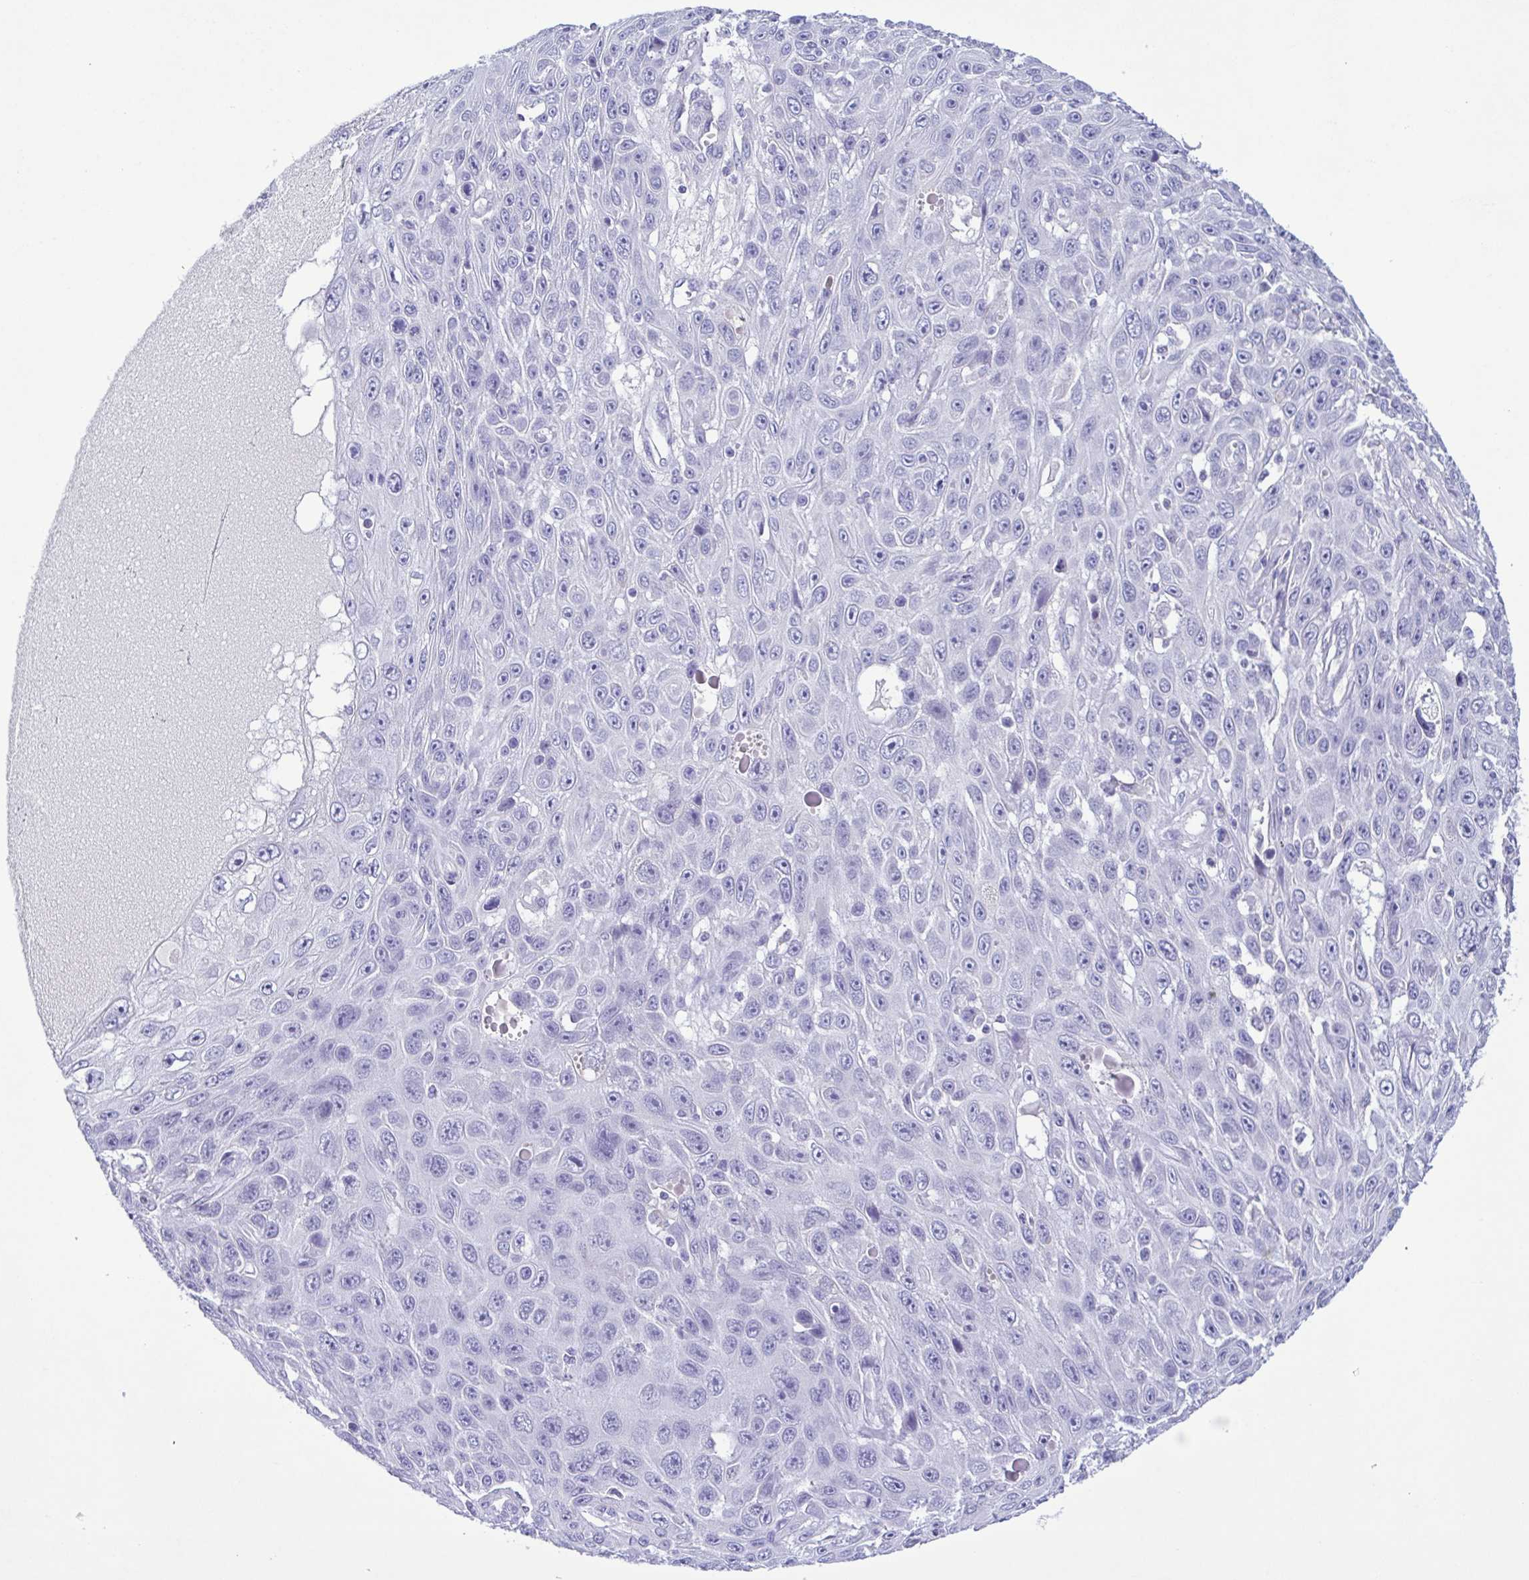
{"staining": {"intensity": "negative", "quantity": "none", "location": "none"}, "tissue": "skin cancer", "cell_type": "Tumor cells", "image_type": "cancer", "snomed": [{"axis": "morphology", "description": "Squamous cell carcinoma, NOS"}, {"axis": "topography", "description": "Skin"}], "caption": "Immunohistochemistry photomicrograph of neoplastic tissue: skin cancer stained with DAB shows no significant protein staining in tumor cells. Brightfield microscopy of immunohistochemistry stained with DAB (brown) and hematoxylin (blue), captured at high magnification.", "gene": "INAFM1", "patient": {"sex": "male", "age": 82}}